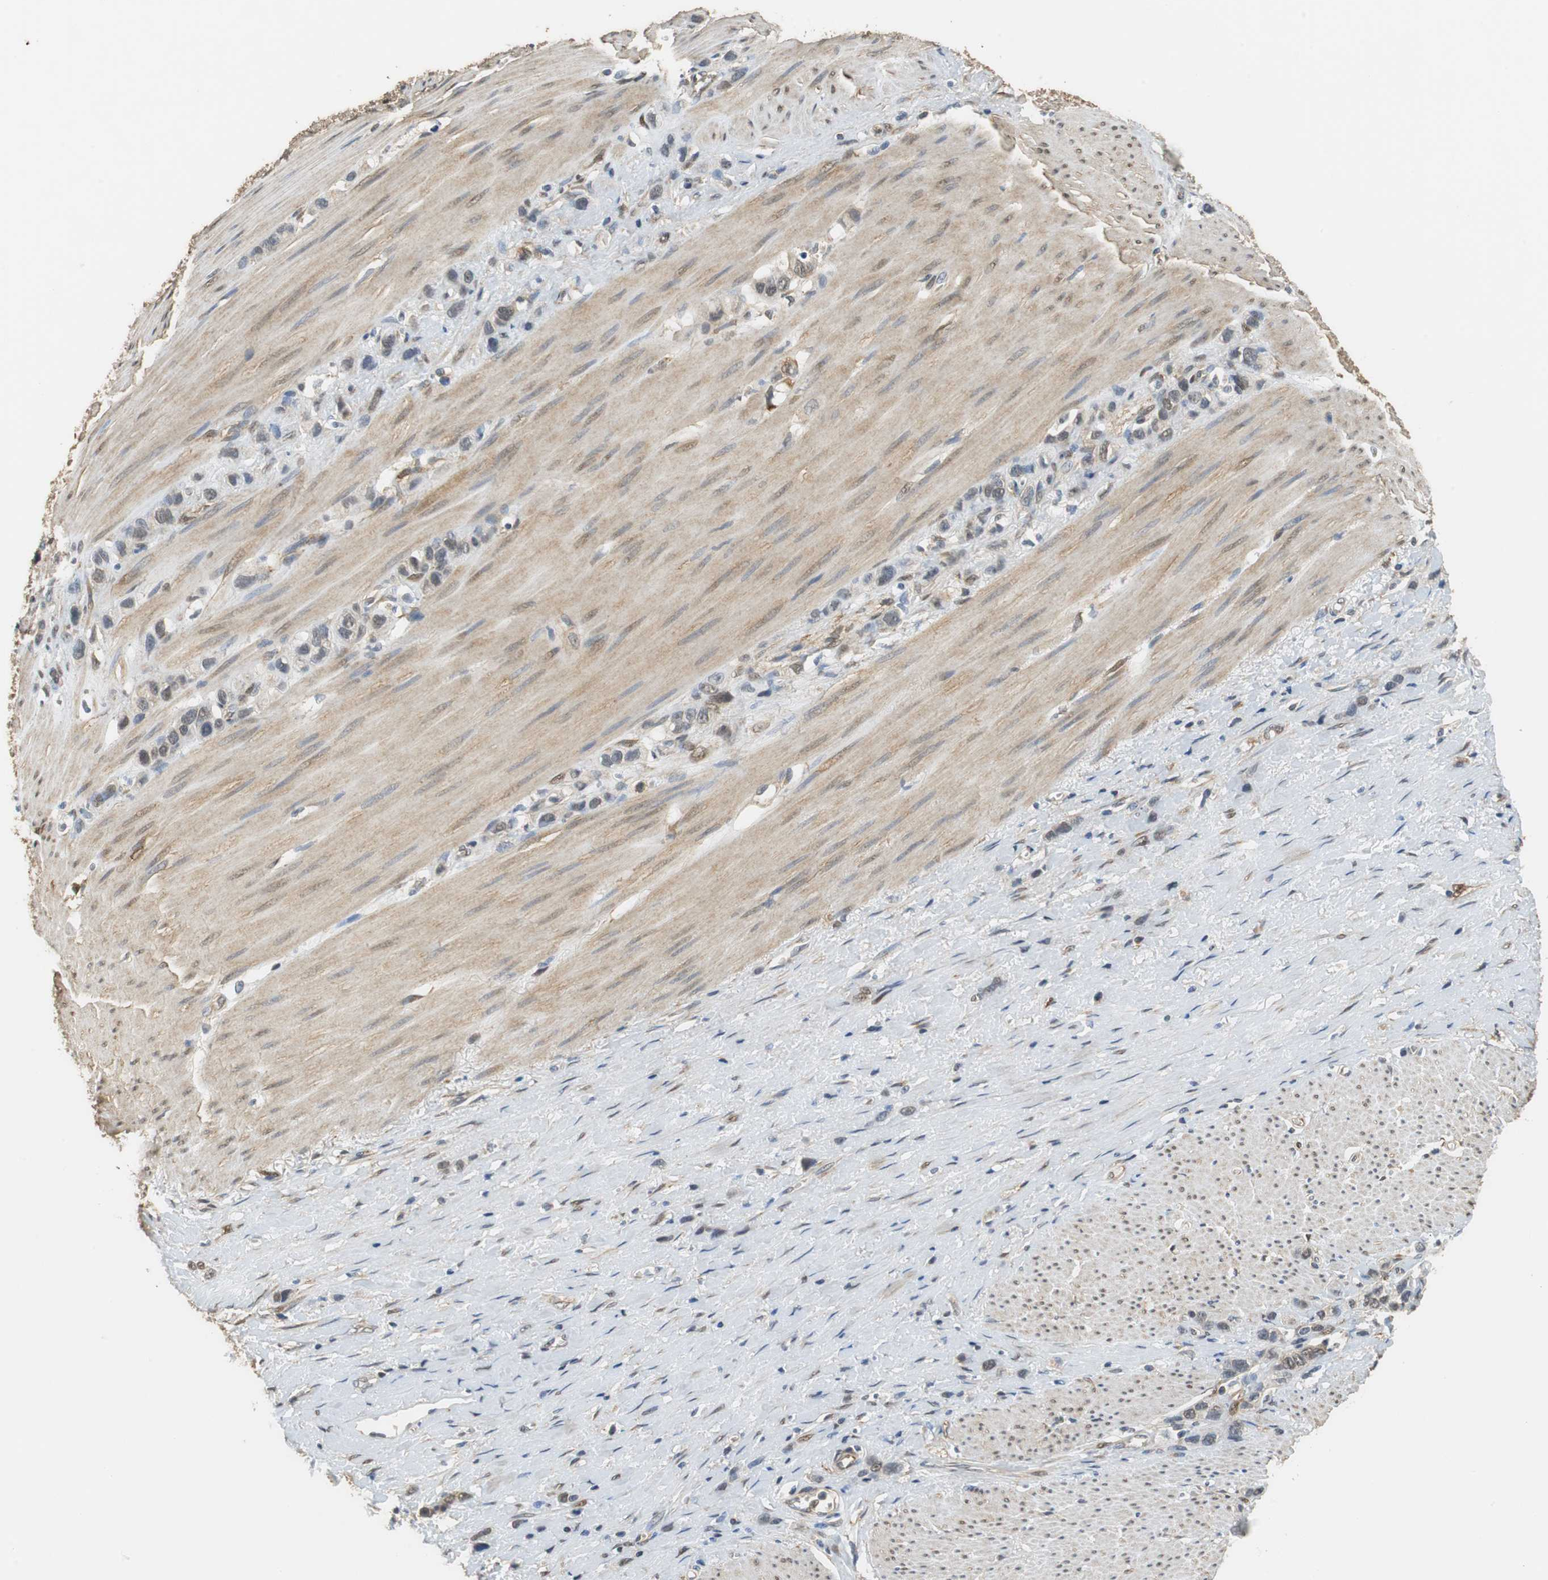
{"staining": {"intensity": "moderate", "quantity": ">75%", "location": "cytoplasmic/membranous,nuclear"}, "tissue": "stomach cancer", "cell_type": "Tumor cells", "image_type": "cancer", "snomed": [{"axis": "morphology", "description": "Normal tissue, NOS"}, {"axis": "morphology", "description": "Adenocarcinoma, NOS"}, {"axis": "morphology", "description": "Adenocarcinoma, High grade"}, {"axis": "topography", "description": "Stomach, upper"}, {"axis": "topography", "description": "Stomach"}], "caption": "Protein expression analysis of human adenocarcinoma (high-grade) (stomach) reveals moderate cytoplasmic/membranous and nuclear positivity in about >75% of tumor cells. The protein of interest is shown in brown color, while the nuclei are stained blue.", "gene": "UBQLN2", "patient": {"sex": "female", "age": 65}}